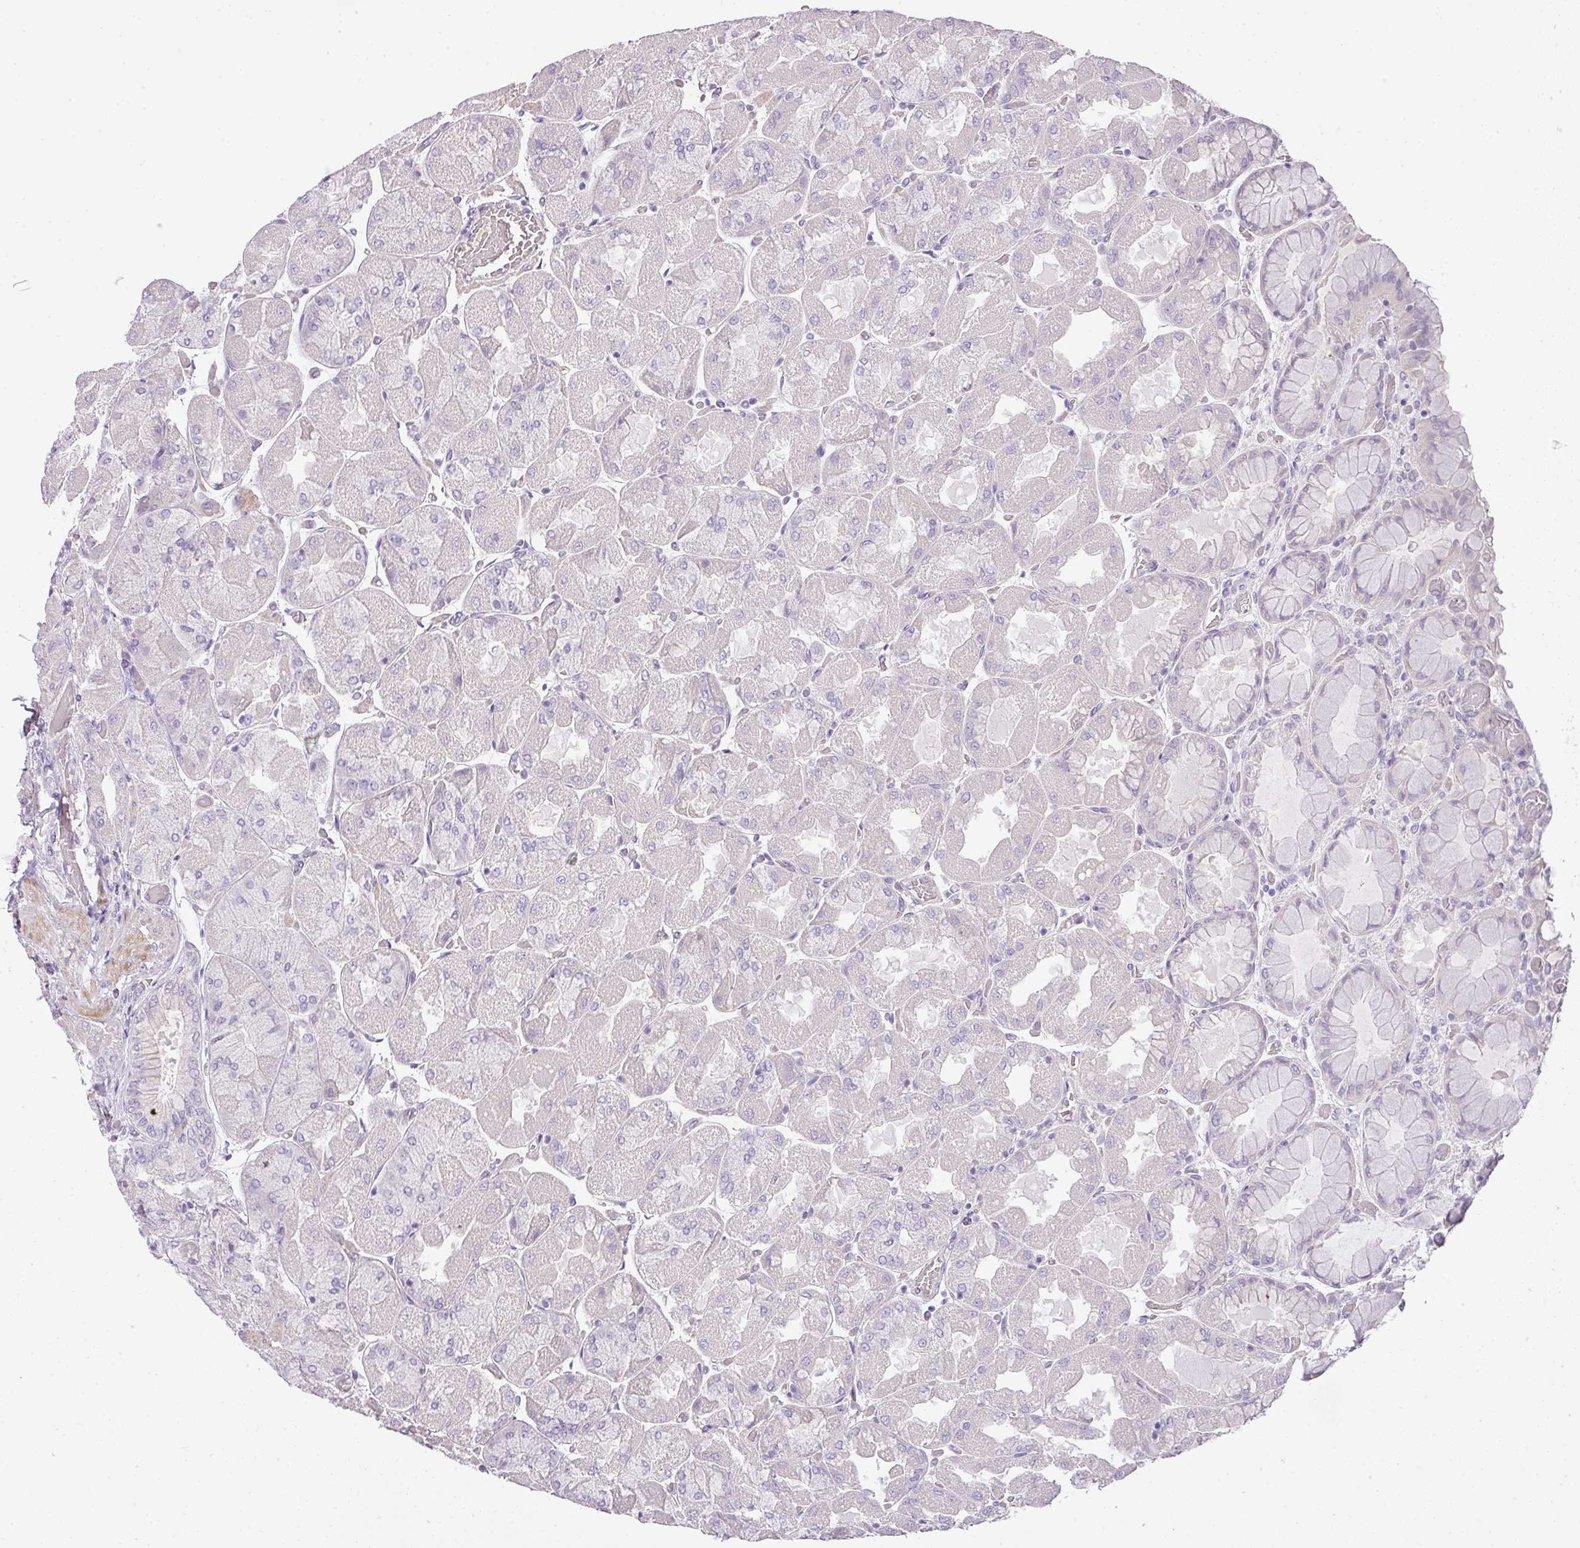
{"staining": {"intensity": "negative", "quantity": "none", "location": "none"}, "tissue": "stomach", "cell_type": "Glandular cells", "image_type": "normal", "snomed": [{"axis": "morphology", "description": "Normal tissue, NOS"}, {"axis": "topography", "description": "Stomach"}], "caption": "IHC histopathology image of benign stomach: human stomach stained with DAB (3,3'-diaminobenzidine) shows no significant protein staining in glandular cells. (DAB IHC with hematoxylin counter stain).", "gene": "RAX2", "patient": {"sex": "female", "age": 61}}